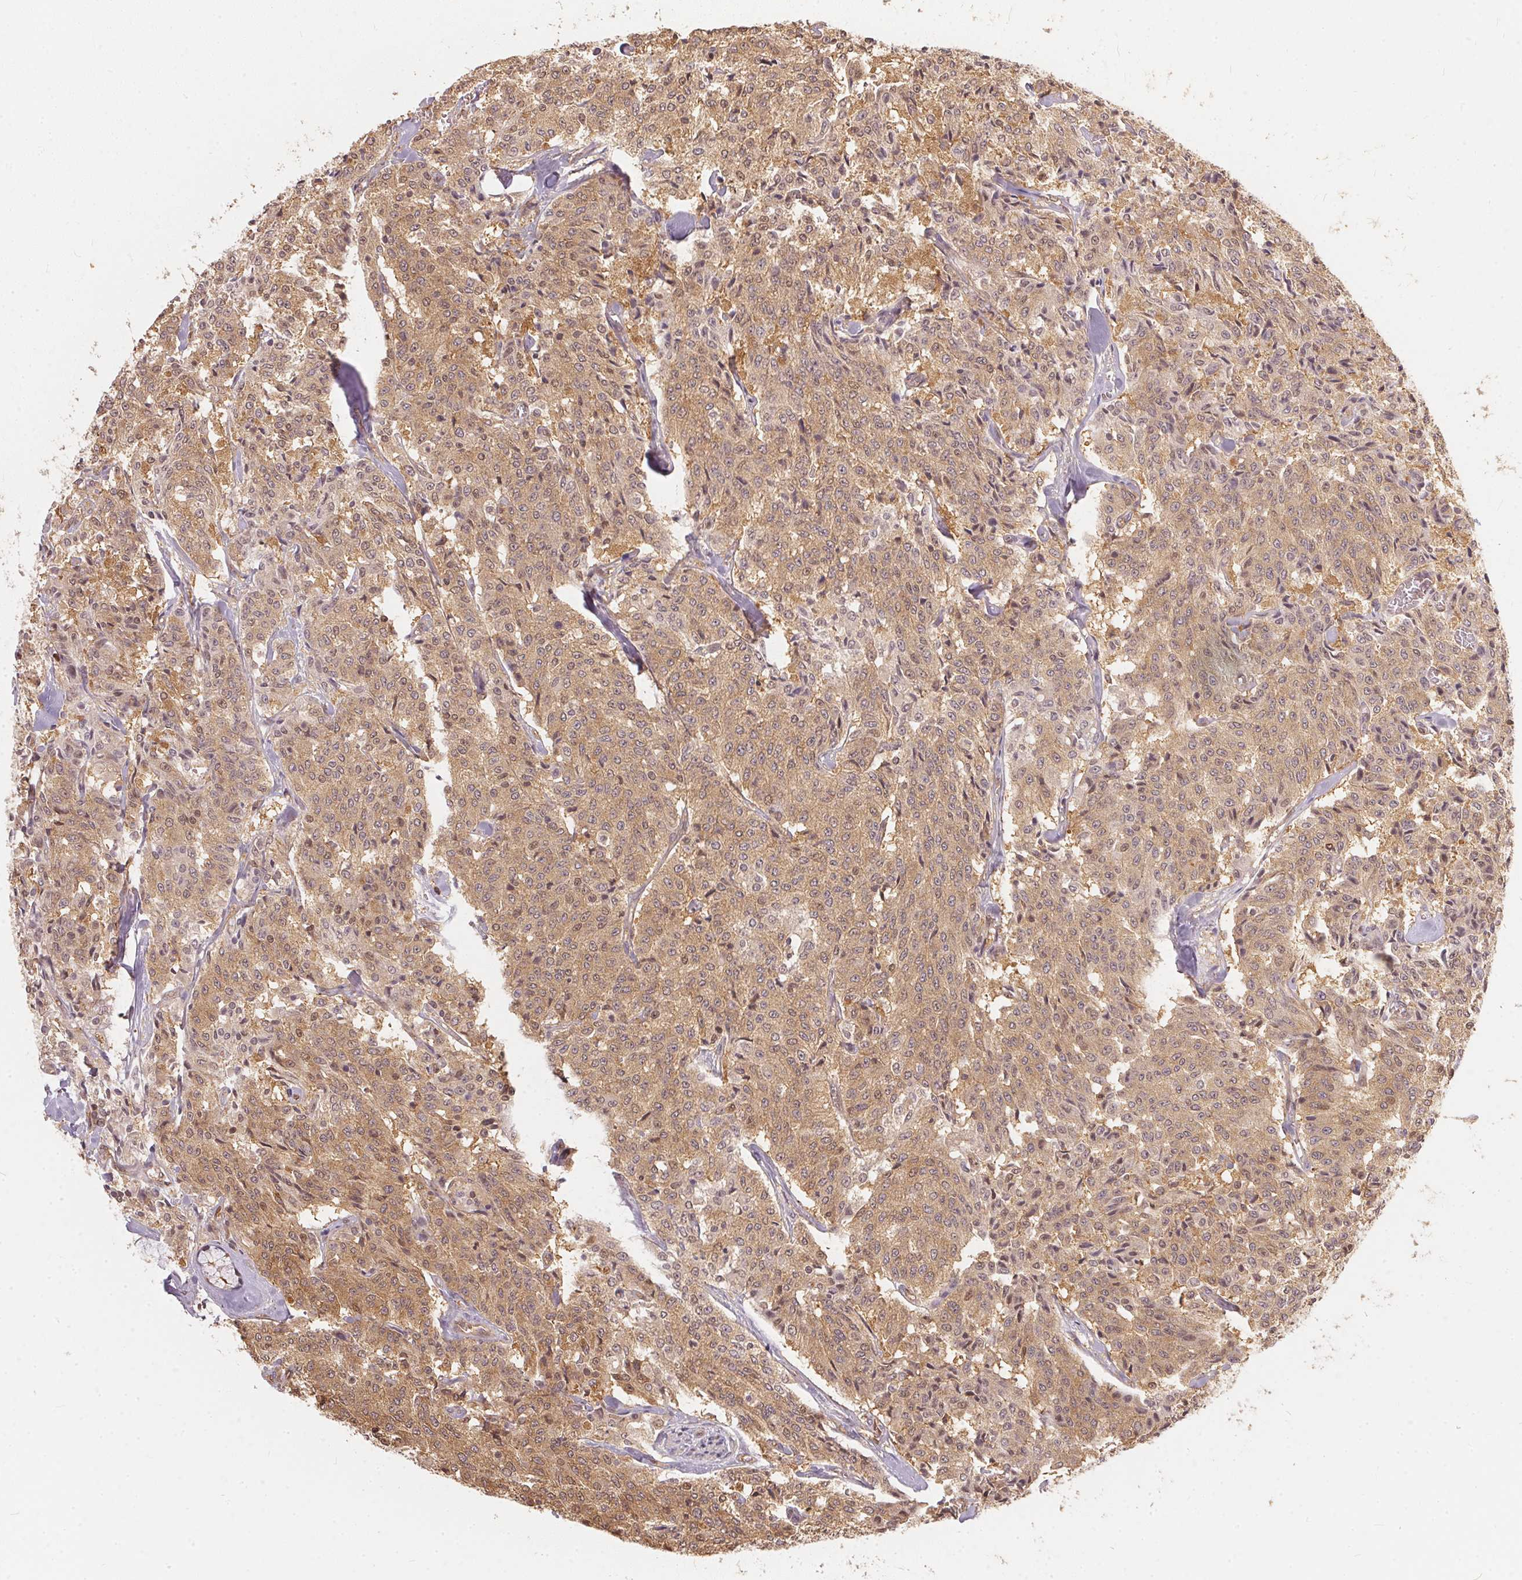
{"staining": {"intensity": "moderate", "quantity": ">75%", "location": "cytoplasmic/membranous,nuclear"}, "tissue": "carcinoid", "cell_type": "Tumor cells", "image_type": "cancer", "snomed": [{"axis": "morphology", "description": "Carcinoid, malignant, NOS"}, {"axis": "topography", "description": "Lung"}], "caption": "Immunohistochemistry histopathology image of human carcinoid stained for a protein (brown), which demonstrates medium levels of moderate cytoplasmic/membranous and nuclear positivity in about >75% of tumor cells.", "gene": "BLMH", "patient": {"sex": "male", "age": 71}}